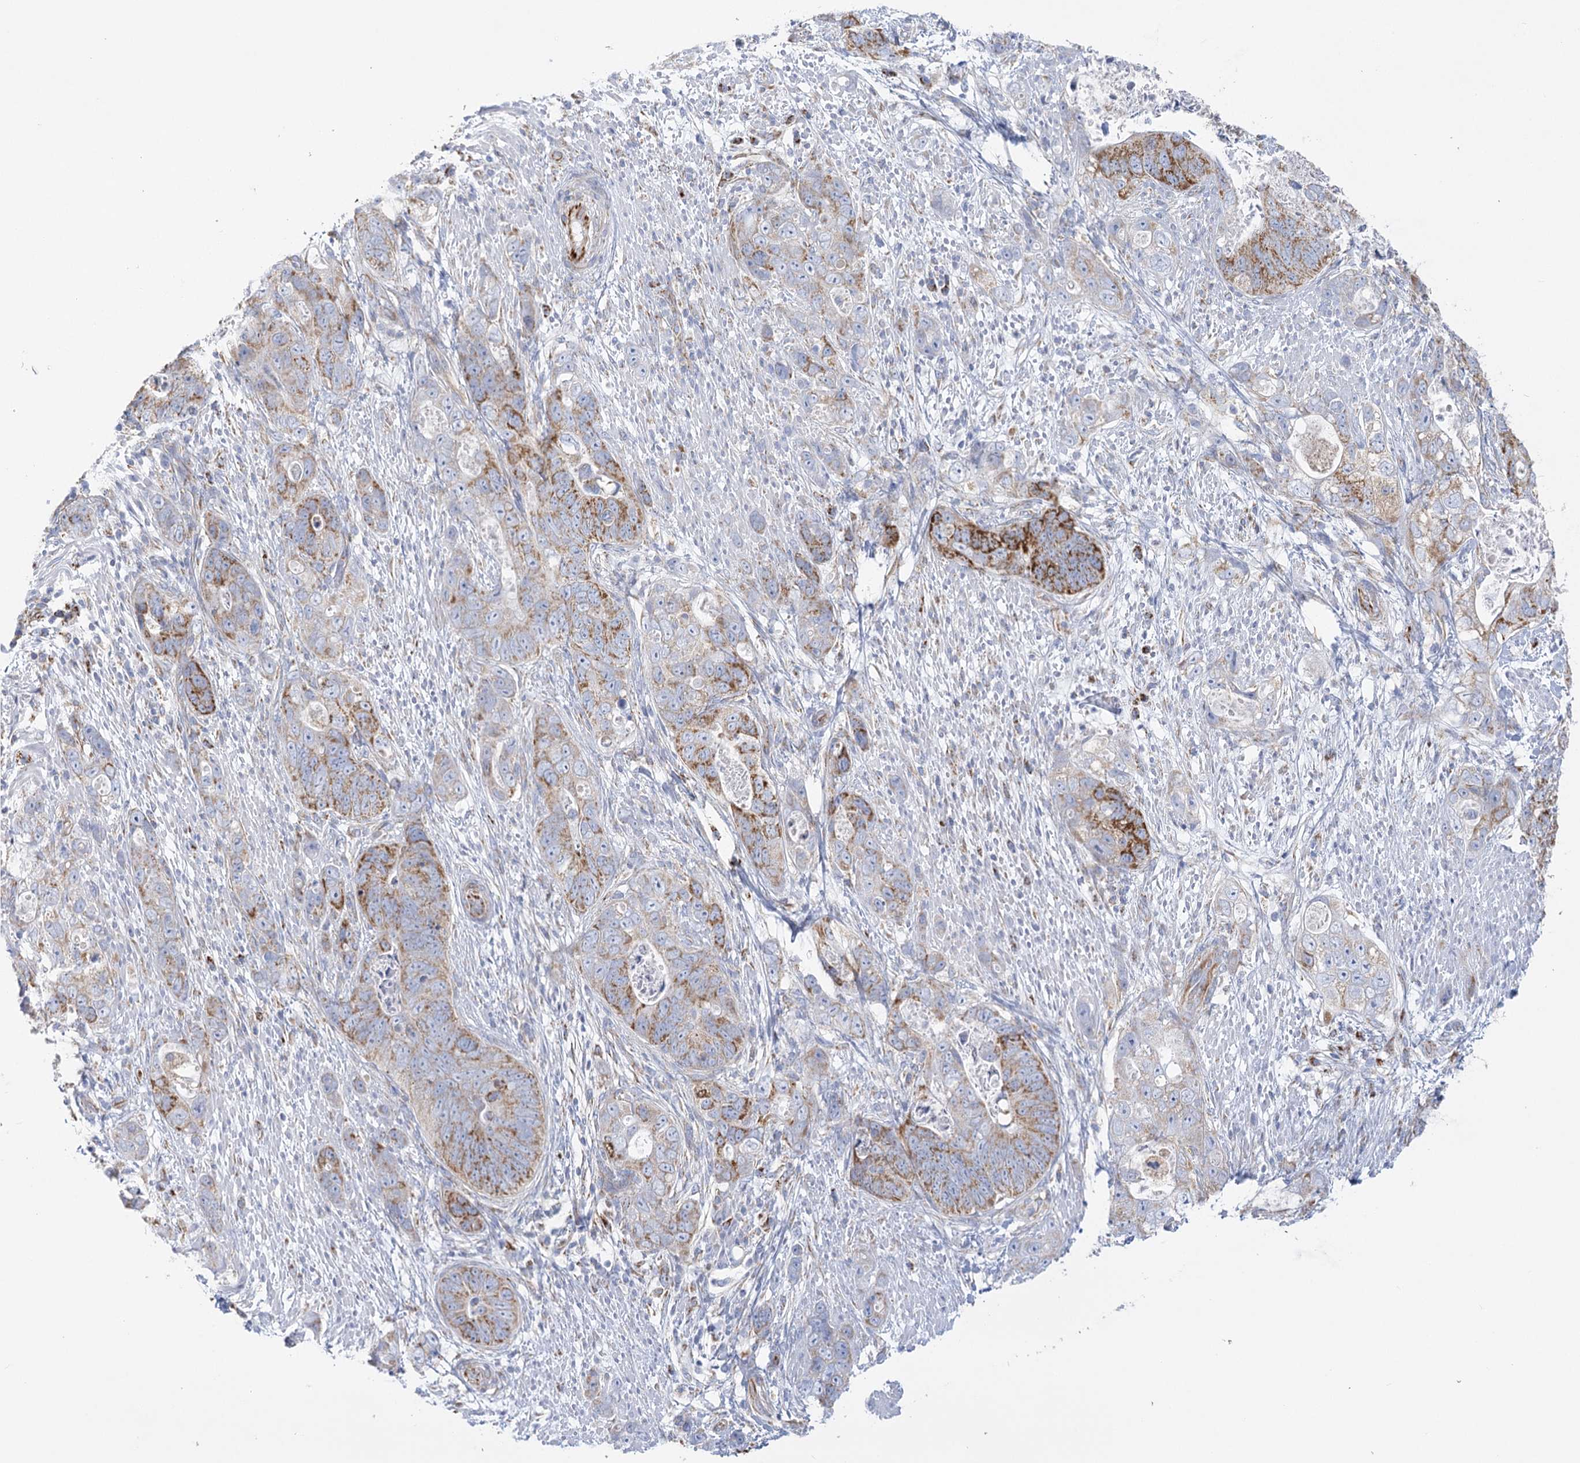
{"staining": {"intensity": "strong", "quantity": "25%-75%", "location": "cytoplasmic/membranous"}, "tissue": "stomach cancer", "cell_type": "Tumor cells", "image_type": "cancer", "snomed": [{"axis": "morphology", "description": "Adenocarcinoma, NOS"}, {"axis": "topography", "description": "Stomach"}], "caption": "Protein staining of adenocarcinoma (stomach) tissue displays strong cytoplasmic/membranous expression in approximately 25%-75% of tumor cells.", "gene": "DHTKD1", "patient": {"sex": "female", "age": 89}}